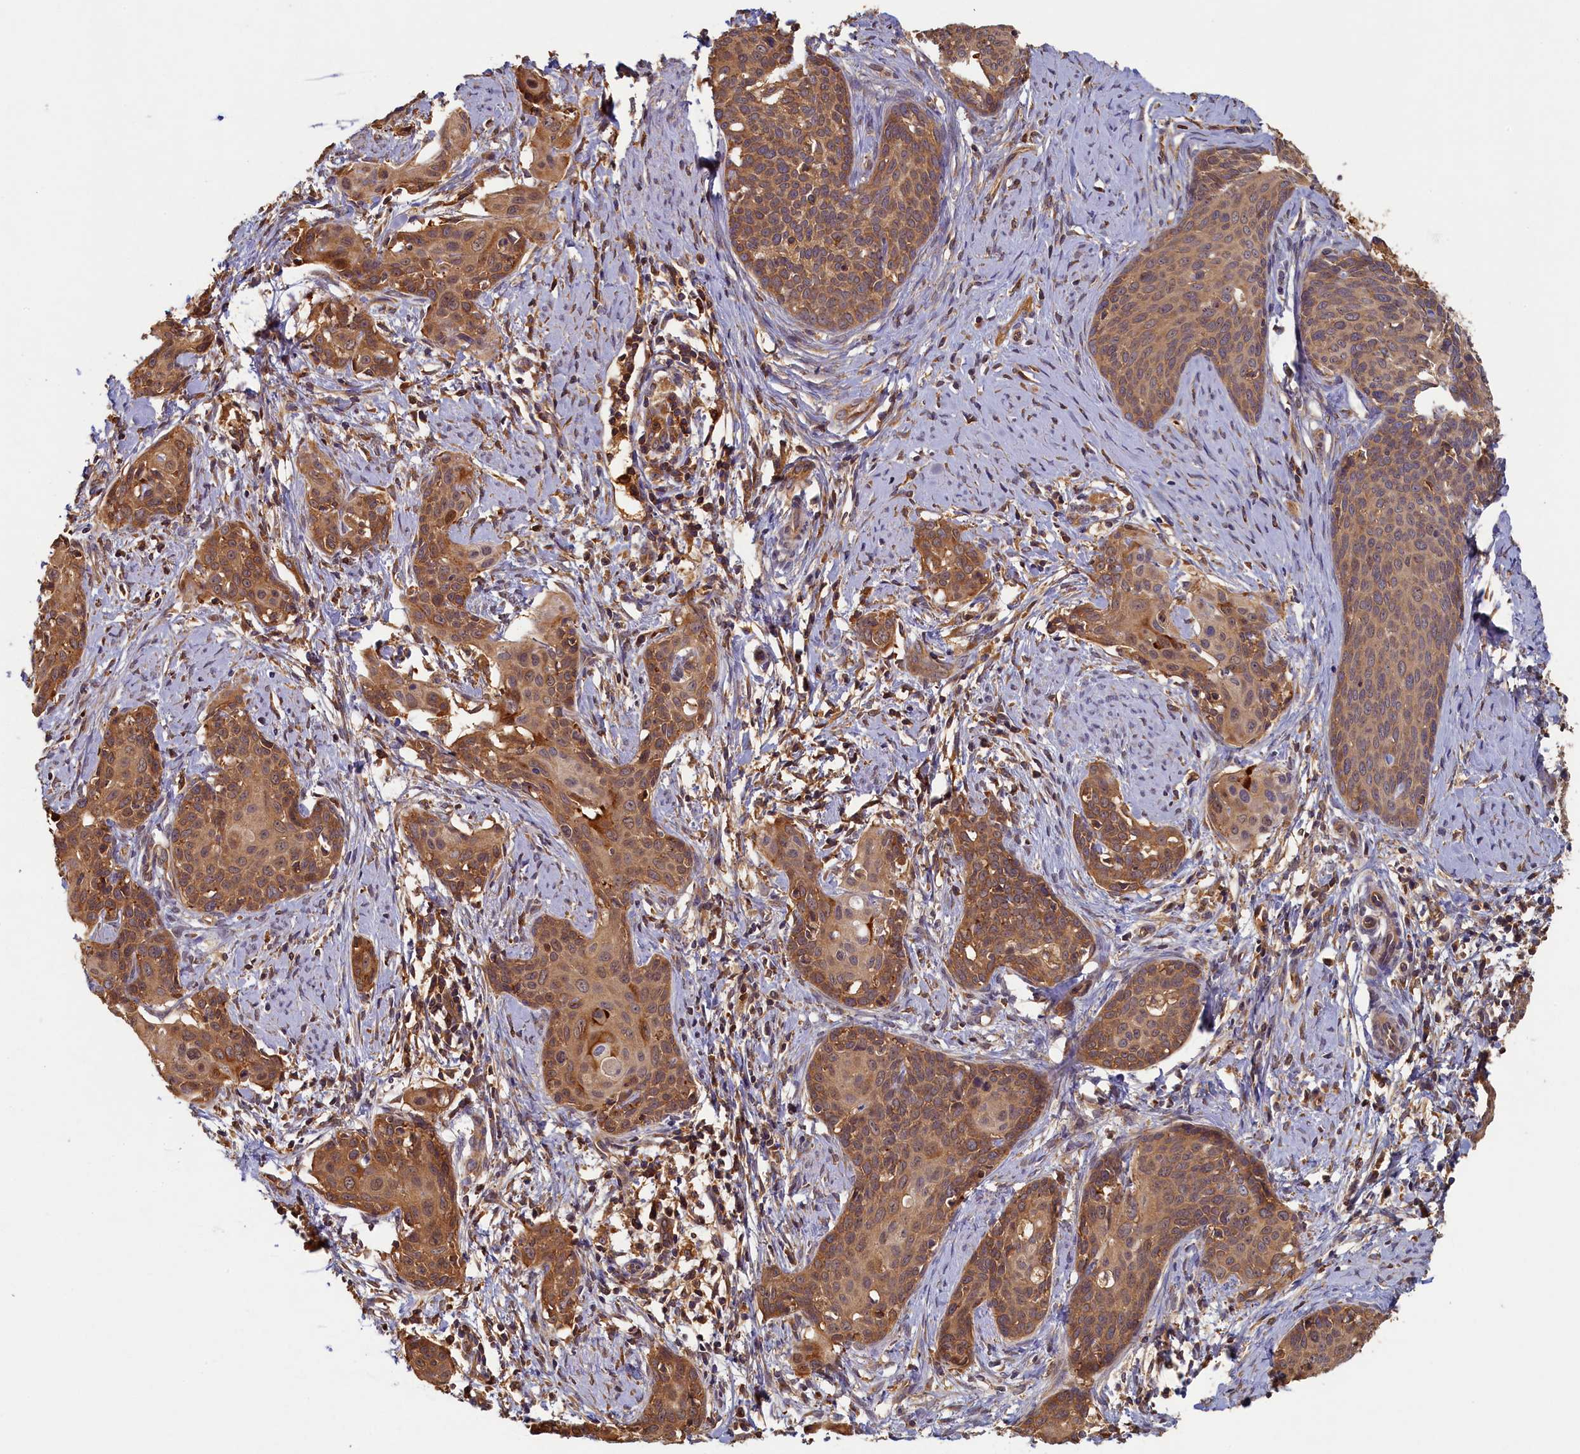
{"staining": {"intensity": "moderate", "quantity": ">75%", "location": "cytoplasmic/membranous"}, "tissue": "cervical cancer", "cell_type": "Tumor cells", "image_type": "cancer", "snomed": [{"axis": "morphology", "description": "Squamous cell carcinoma, NOS"}, {"axis": "topography", "description": "Cervix"}], "caption": "Cervical cancer (squamous cell carcinoma) tissue shows moderate cytoplasmic/membranous expression in about >75% of tumor cells, visualized by immunohistochemistry. (brown staining indicates protein expression, while blue staining denotes nuclei).", "gene": "TIMM8B", "patient": {"sex": "female", "age": 52}}